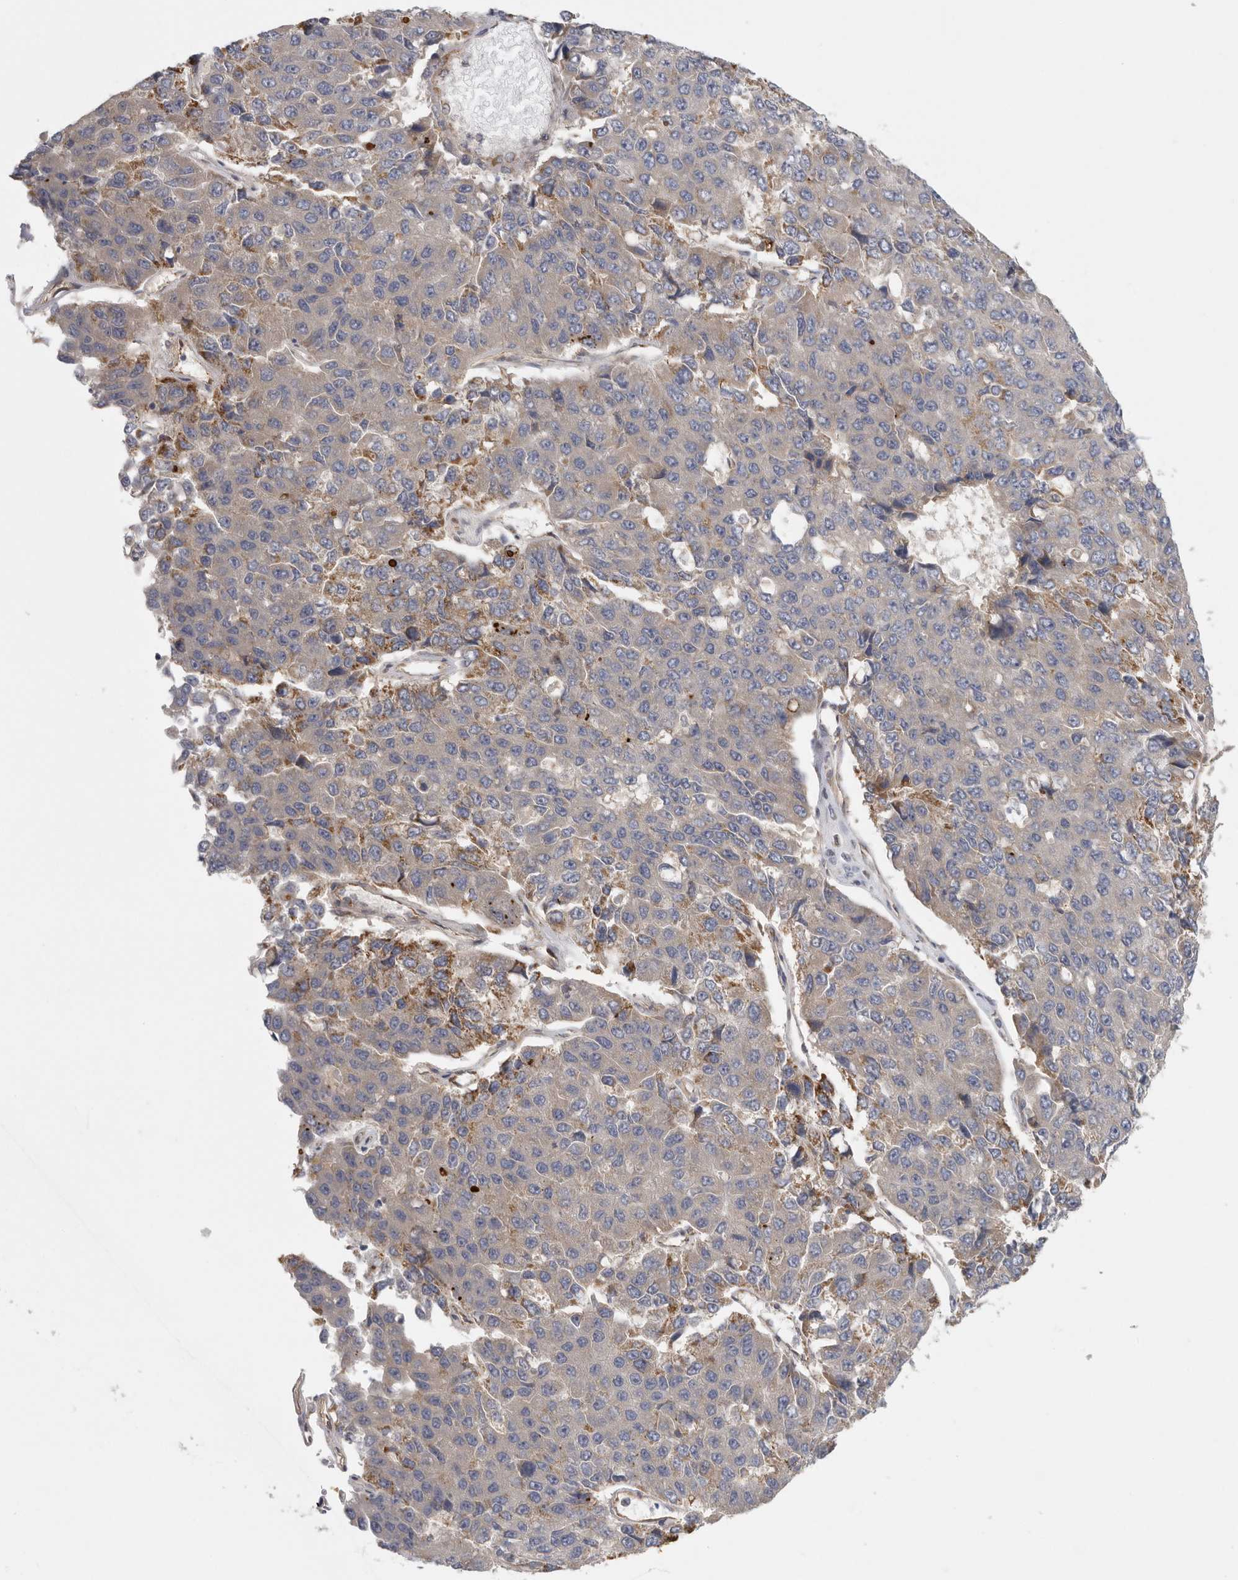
{"staining": {"intensity": "moderate", "quantity": "<25%", "location": "cytoplasmic/membranous"}, "tissue": "pancreatic cancer", "cell_type": "Tumor cells", "image_type": "cancer", "snomed": [{"axis": "morphology", "description": "Adenocarcinoma, NOS"}, {"axis": "topography", "description": "Pancreas"}], "caption": "Immunohistochemistry (DAB) staining of pancreatic cancer demonstrates moderate cytoplasmic/membranous protein staining in approximately <25% of tumor cells.", "gene": "BCAP29", "patient": {"sex": "male", "age": 50}}